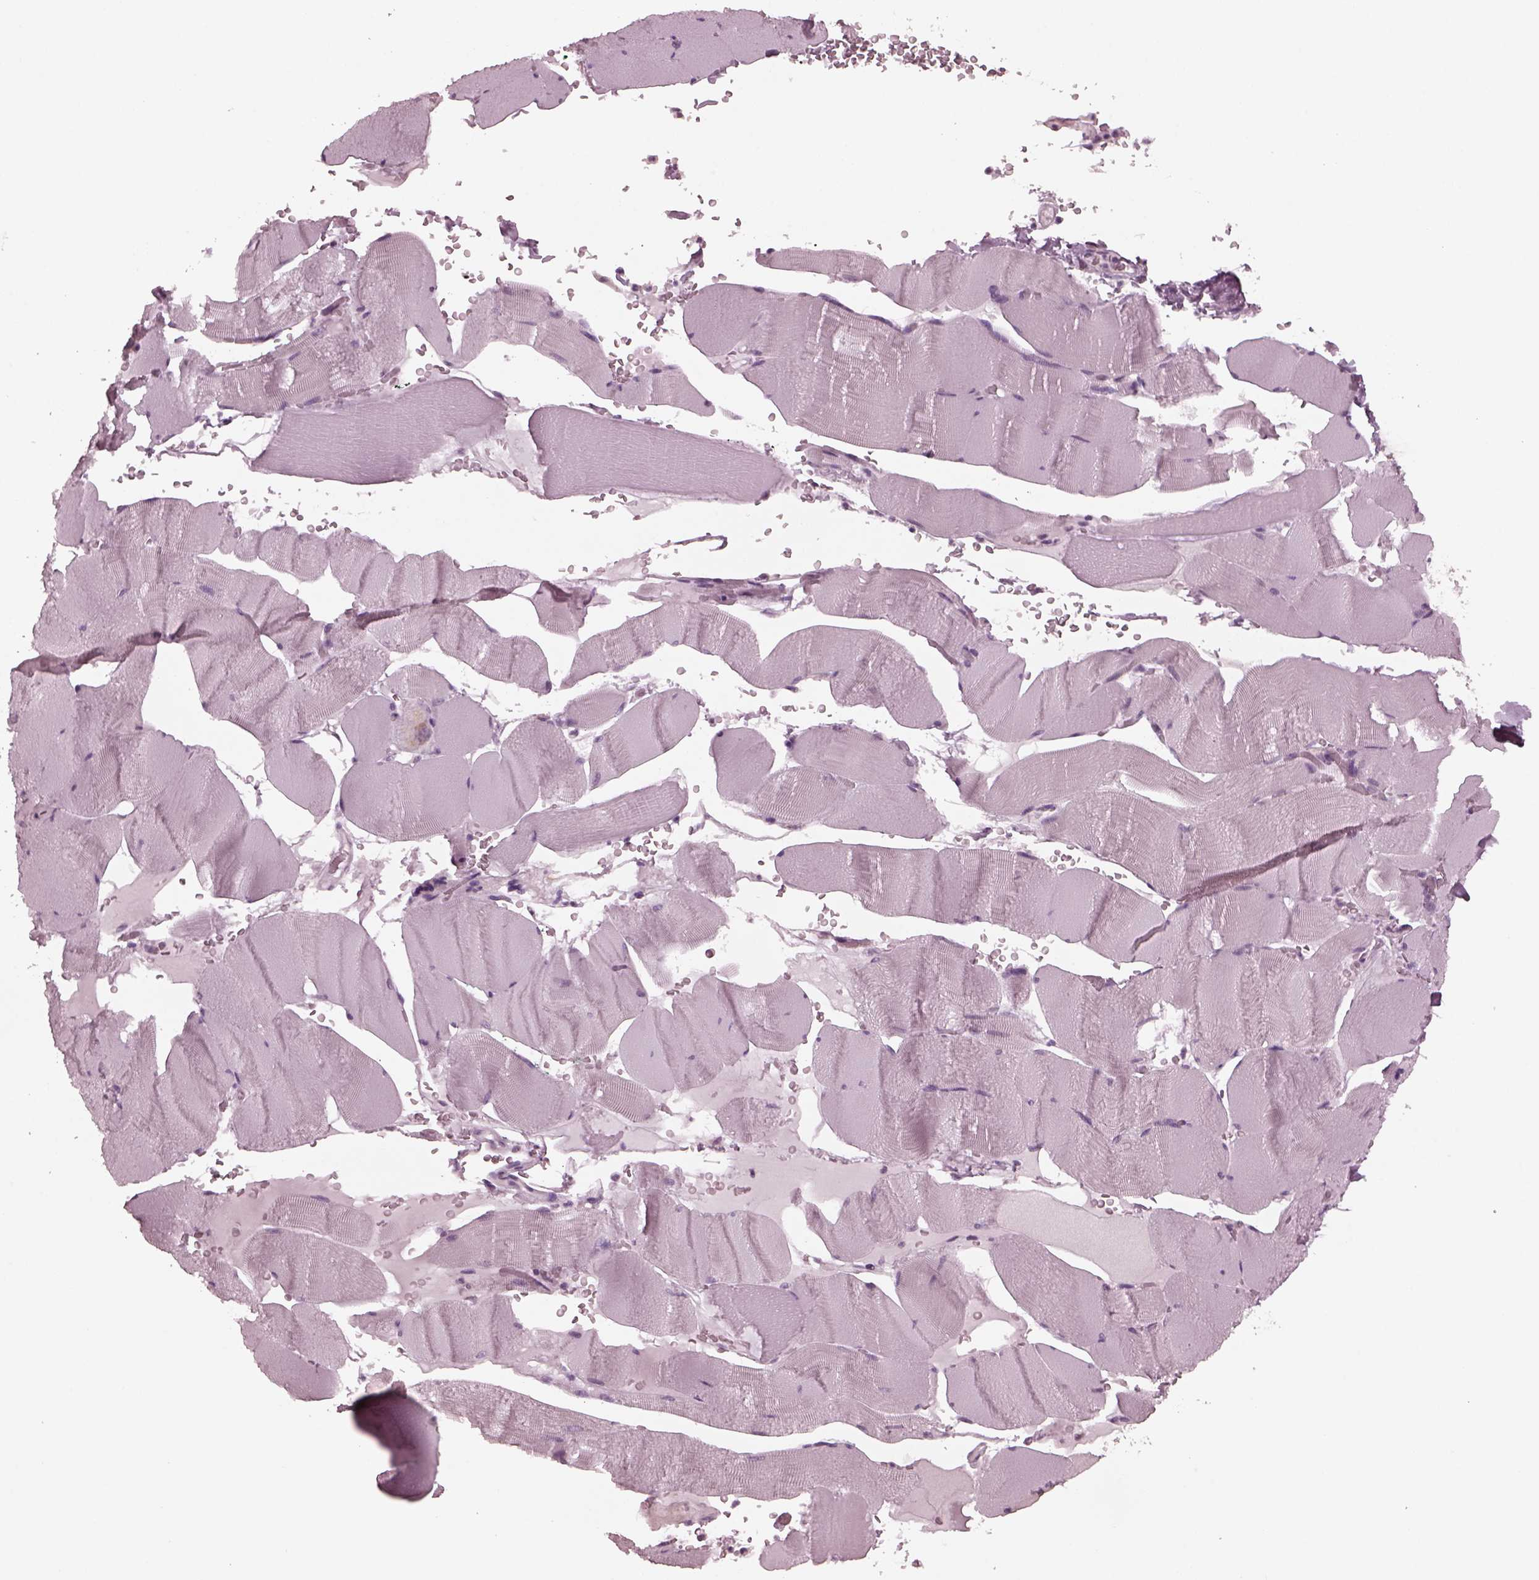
{"staining": {"intensity": "negative", "quantity": "none", "location": "none"}, "tissue": "skeletal muscle", "cell_type": "Myocytes", "image_type": "normal", "snomed": [{"axis": "morphology", "description": "Normal tissue, NOS"}, {"axis": "topography", "description": "Skeletal muscle"}], "caption": "This is an immunohistochemistry histopathology image of normal skeletal muscle. There is no expression in myocytes.", "gene": "CELSR3", "patient": {"sex": "male", "age": 56}}